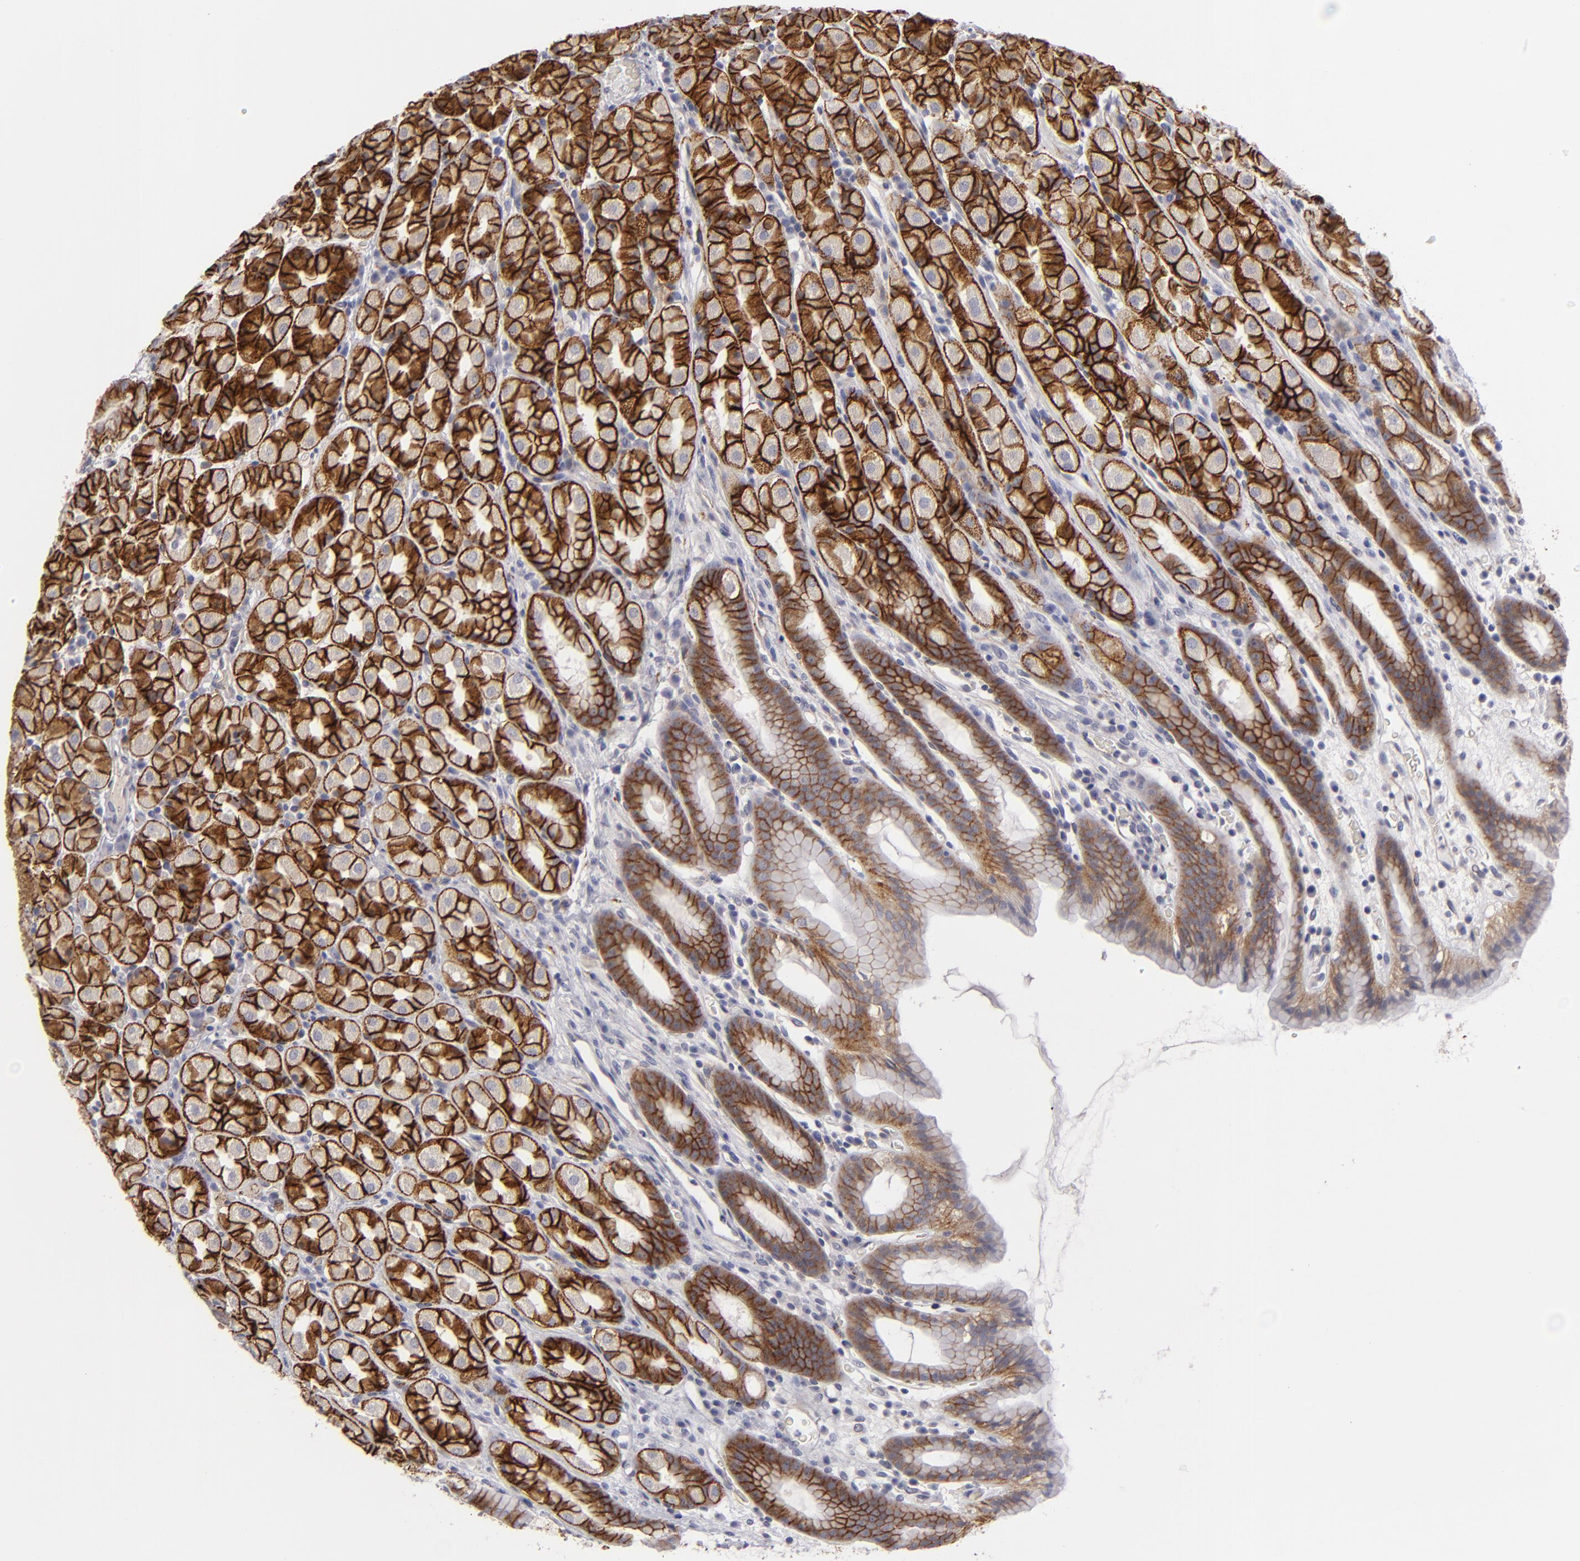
{"staining": {"intensity": "strong", "quantity": ">75%", "location": "cytoplasmic/membranous"}, "tissue": "stomach", "cell_type": "Glandular cells", "image_type": "normal", "snomed": [{"axis": "morphology", "description": "Normal tissue, NOS"}, {"axis": "topography", "description": "Stomach, upper"}], "caption": "Stomach stained with DAB (3,3'-diaminobenzidine) IHC exhibits high levels of strong cytoplasmic/membranous positivity in about >75% of glandular cells. (IHC, brightfield microscopy, high magnification).", "gene": "ALCAM", "patient": {"sex": "male", "age": 68}}